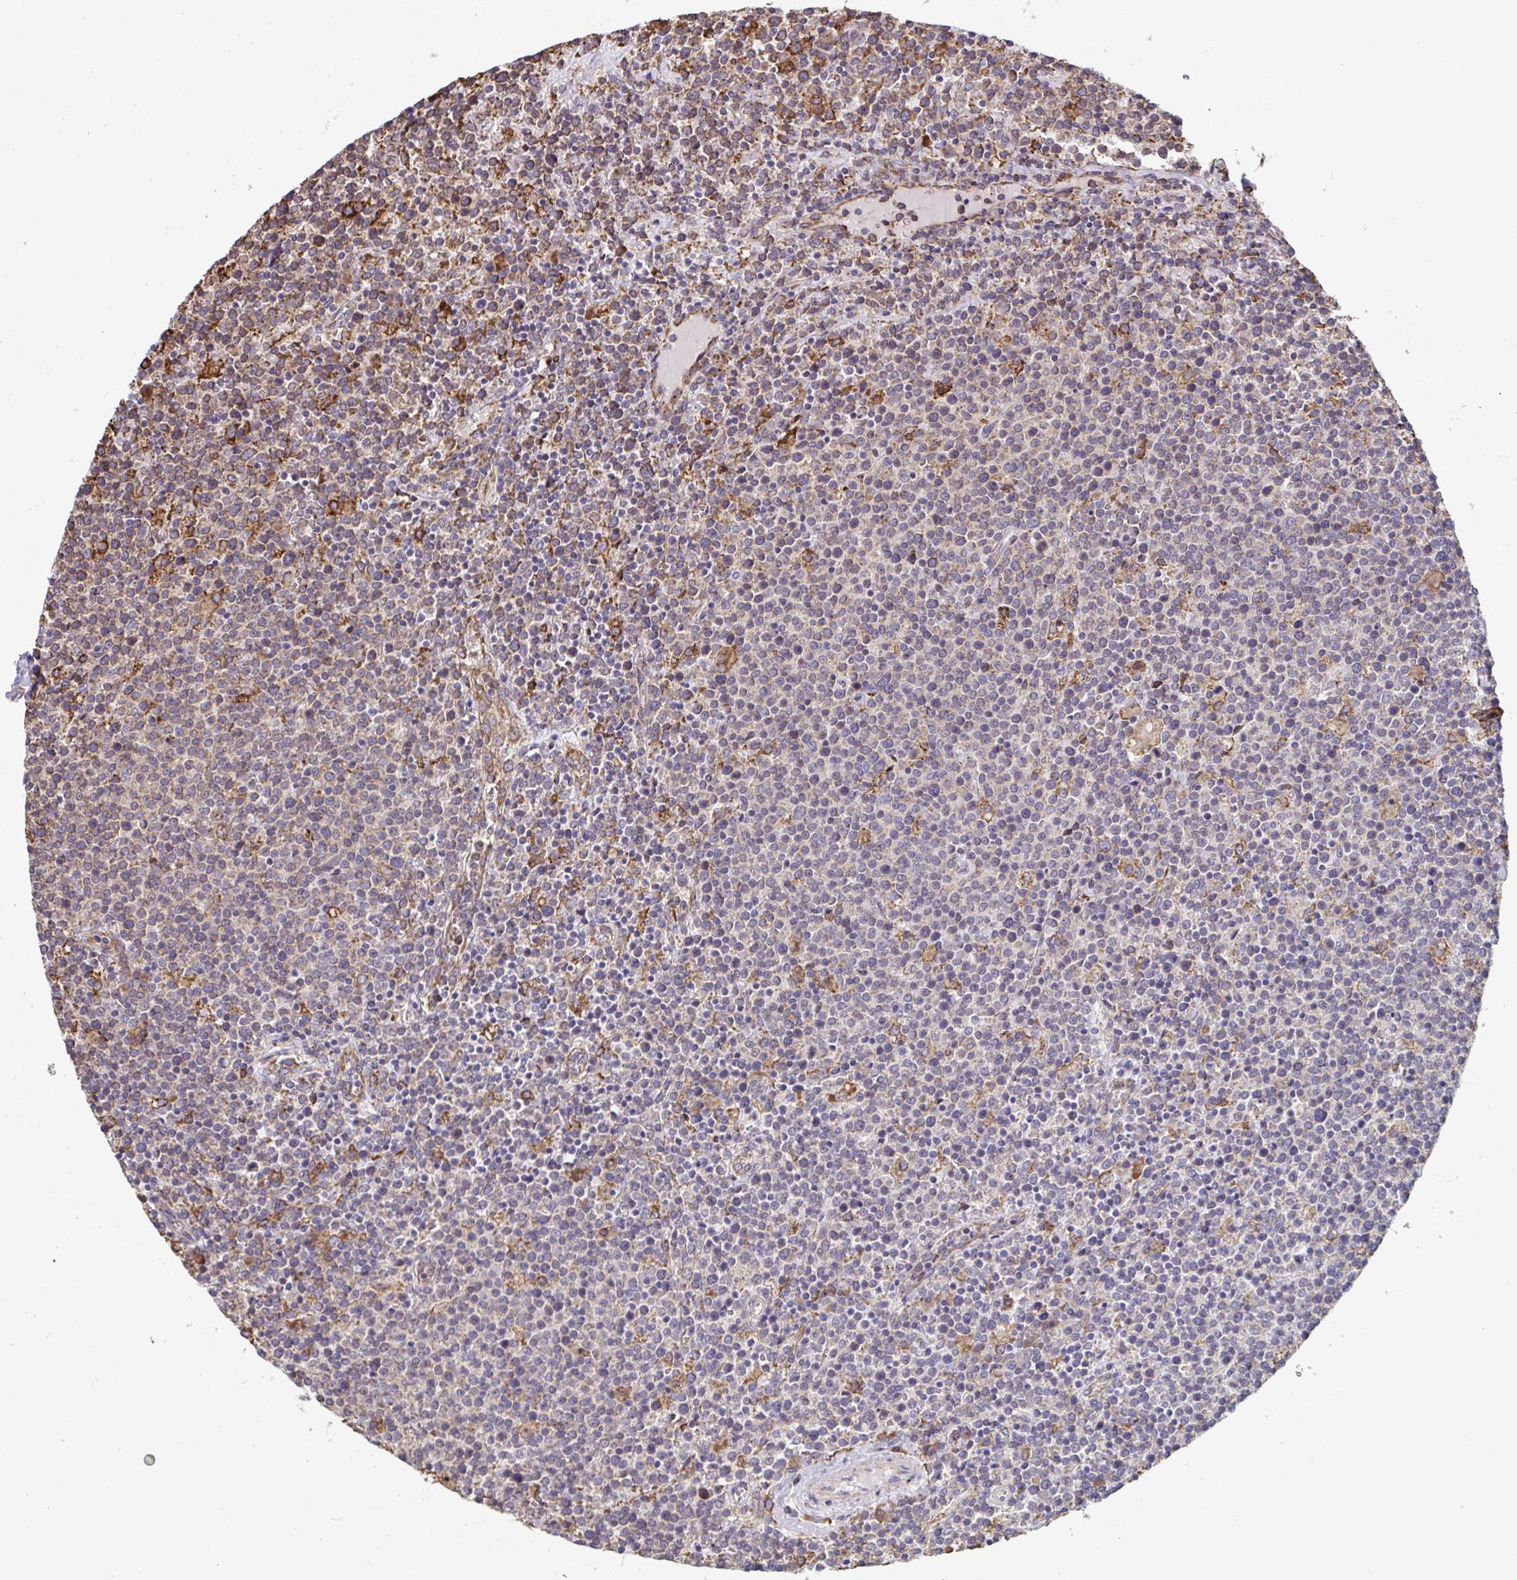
{"staining": {"intensity": "negative", "quantity": "none", "location": "none"}, "tissue": "lymphoma", "cell_type": "Tumor cells", "image_type": "cancer", "snomed": [{"axis": "morphology", "description": "Malignant lymphoma, non-Hodgkin's type, High grade"}, {"axis": "topography", "description": "Lymph node"}], "caption": "Lymphoma was stained to show a protein in brown. There is no significant staining in tumor cells.", "gene": "MYMK", "patient": {"sex": "male", "age": 61}}